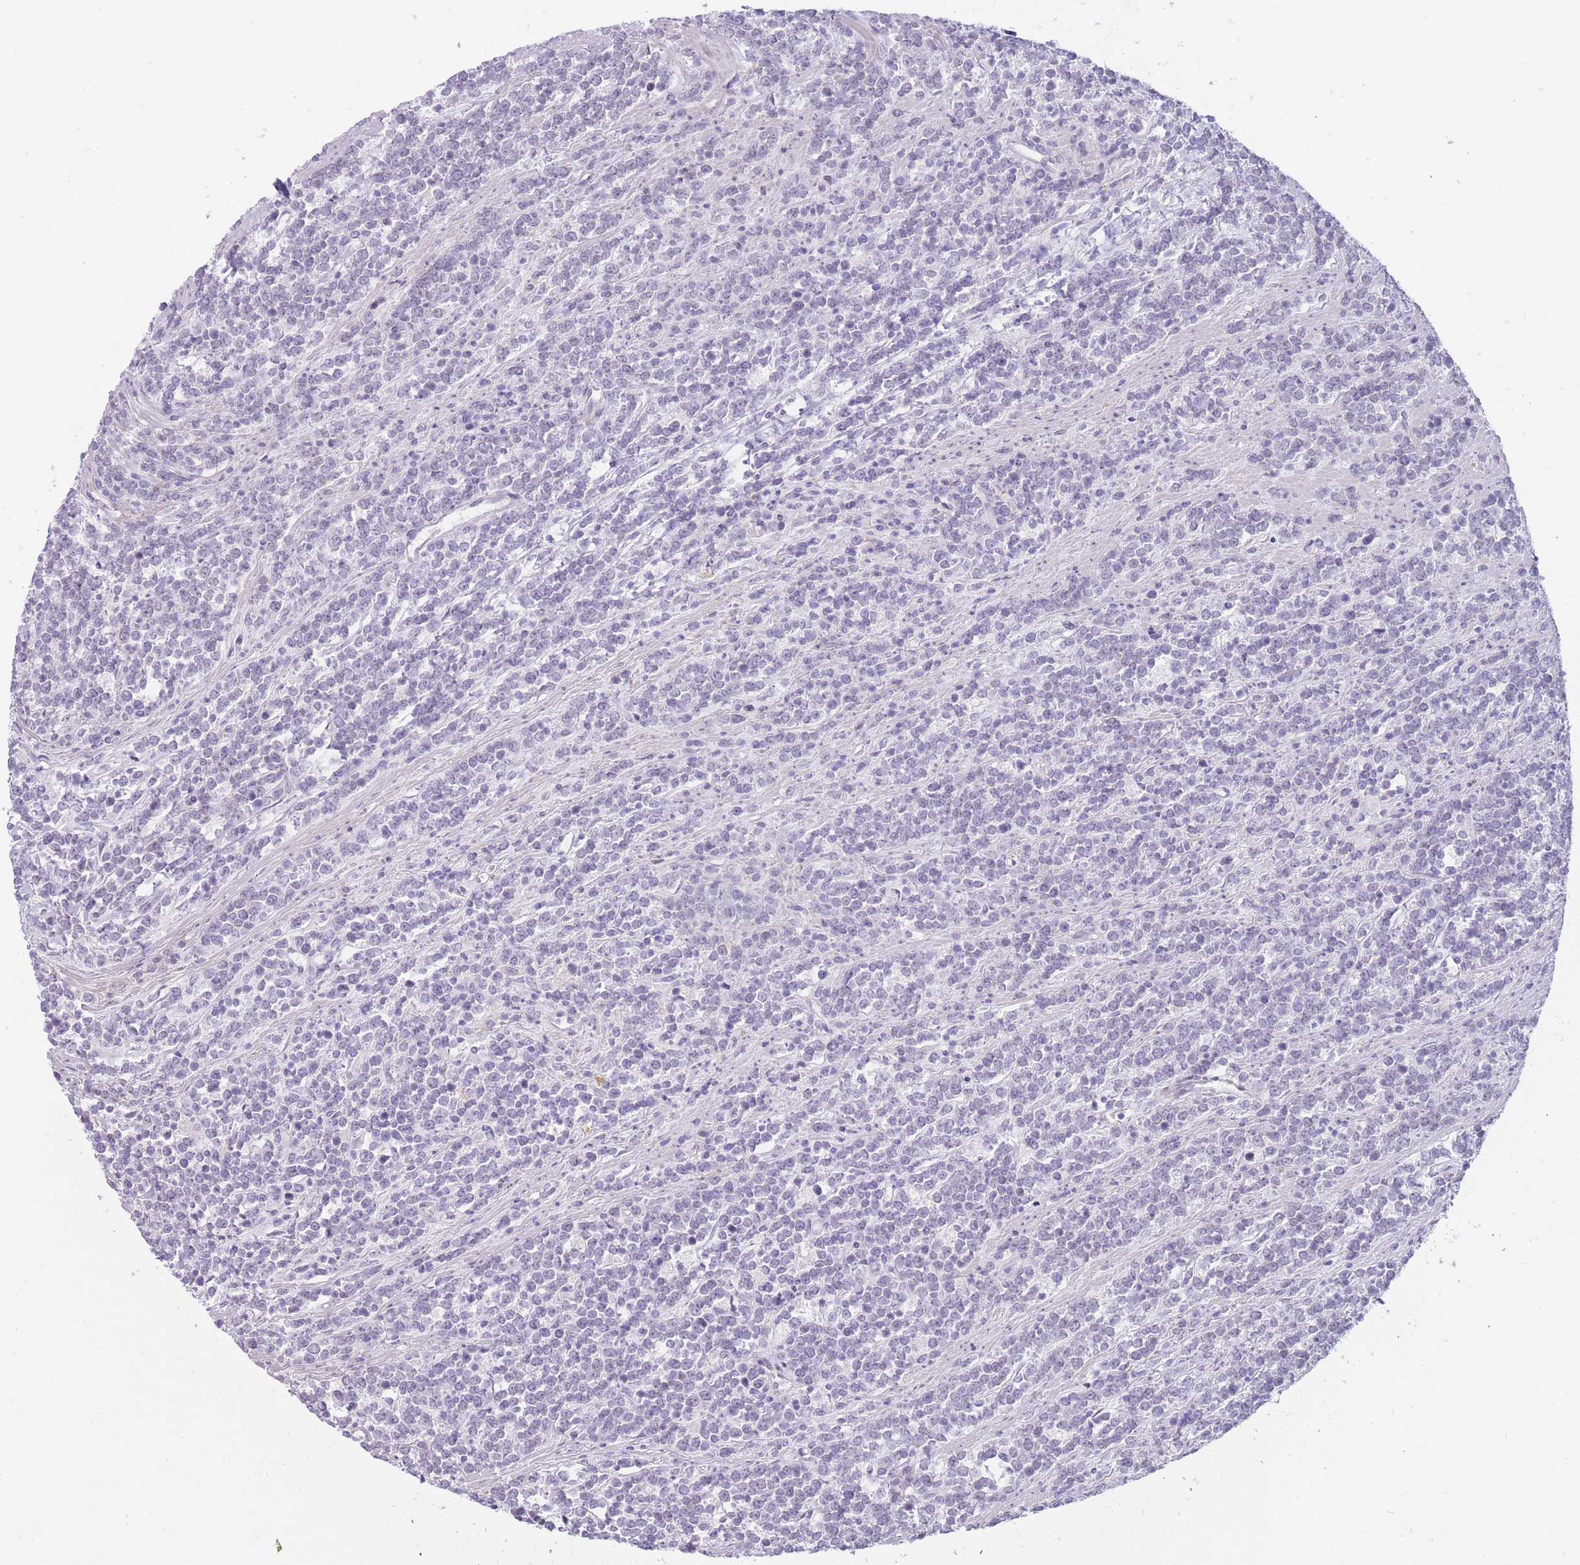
{"staining": {"intensity": "negative", "quantity": "none", "location": "none"}, "tissue": "lymphoma", "cell_type": "Tumor cells", "image_type": "cancer", "snomed": [{"axis": "morphology", "description": "Malignant lymphoma, non-Hodgkin's type, High grade"}, {"axis": "topography", "description": "Small intestine"}, {"axis": "topography", "description": "Colon"}], "caption": "IHC of high-grade malignant lymphoma, non-Hodgkin's type exhibits no staining in tumor cells. Brightfield microscopy of immunohistochemistry (IHC) stained with DAB (brown) and hematoxylin (blue), captured at high magnification.", "gene": "OR11H12", "patient": {"sex": "male", "age": 8}}